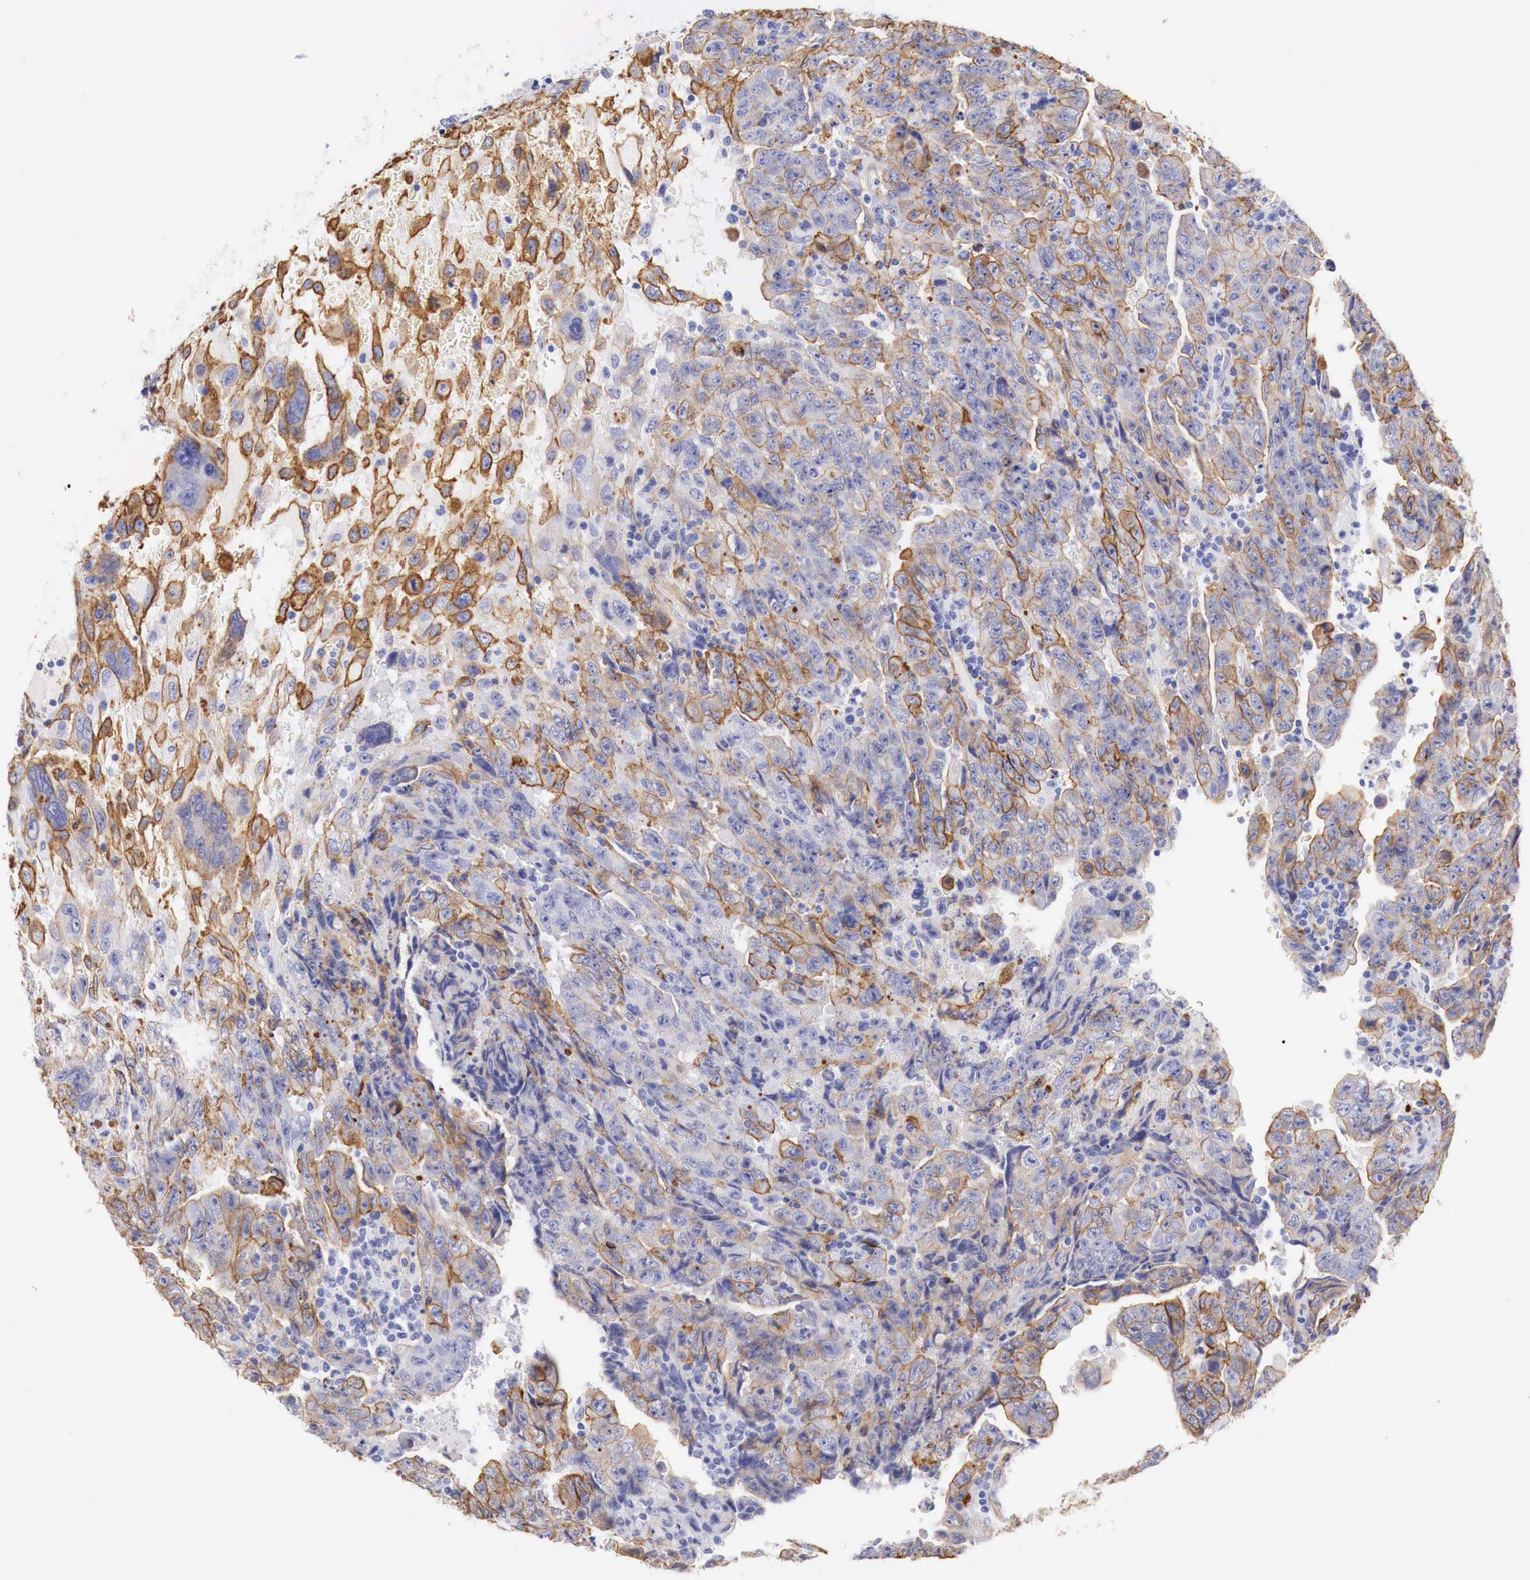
{"staining": {"intensity": "moderate", "quantity": "25%-75%", "location": "cytoplasmic/membranous"}, "tissue": "testis cancer", "cell_type": "Tumor cells", "image_type": "cancer", "snomed": [{"axis": "morphology", "description": "Carcinoma, Embryonal, NOS"}, {"axis": "topography", "description": "Testis"}], "caption": "A medium amount of moderate cytoplasmic/membranous staining is identified in approximately 25%-75% of tumor cells in testis cancer tissue.", "gene": "TPM1", "patient": {"sex": "male", "age": 28}}